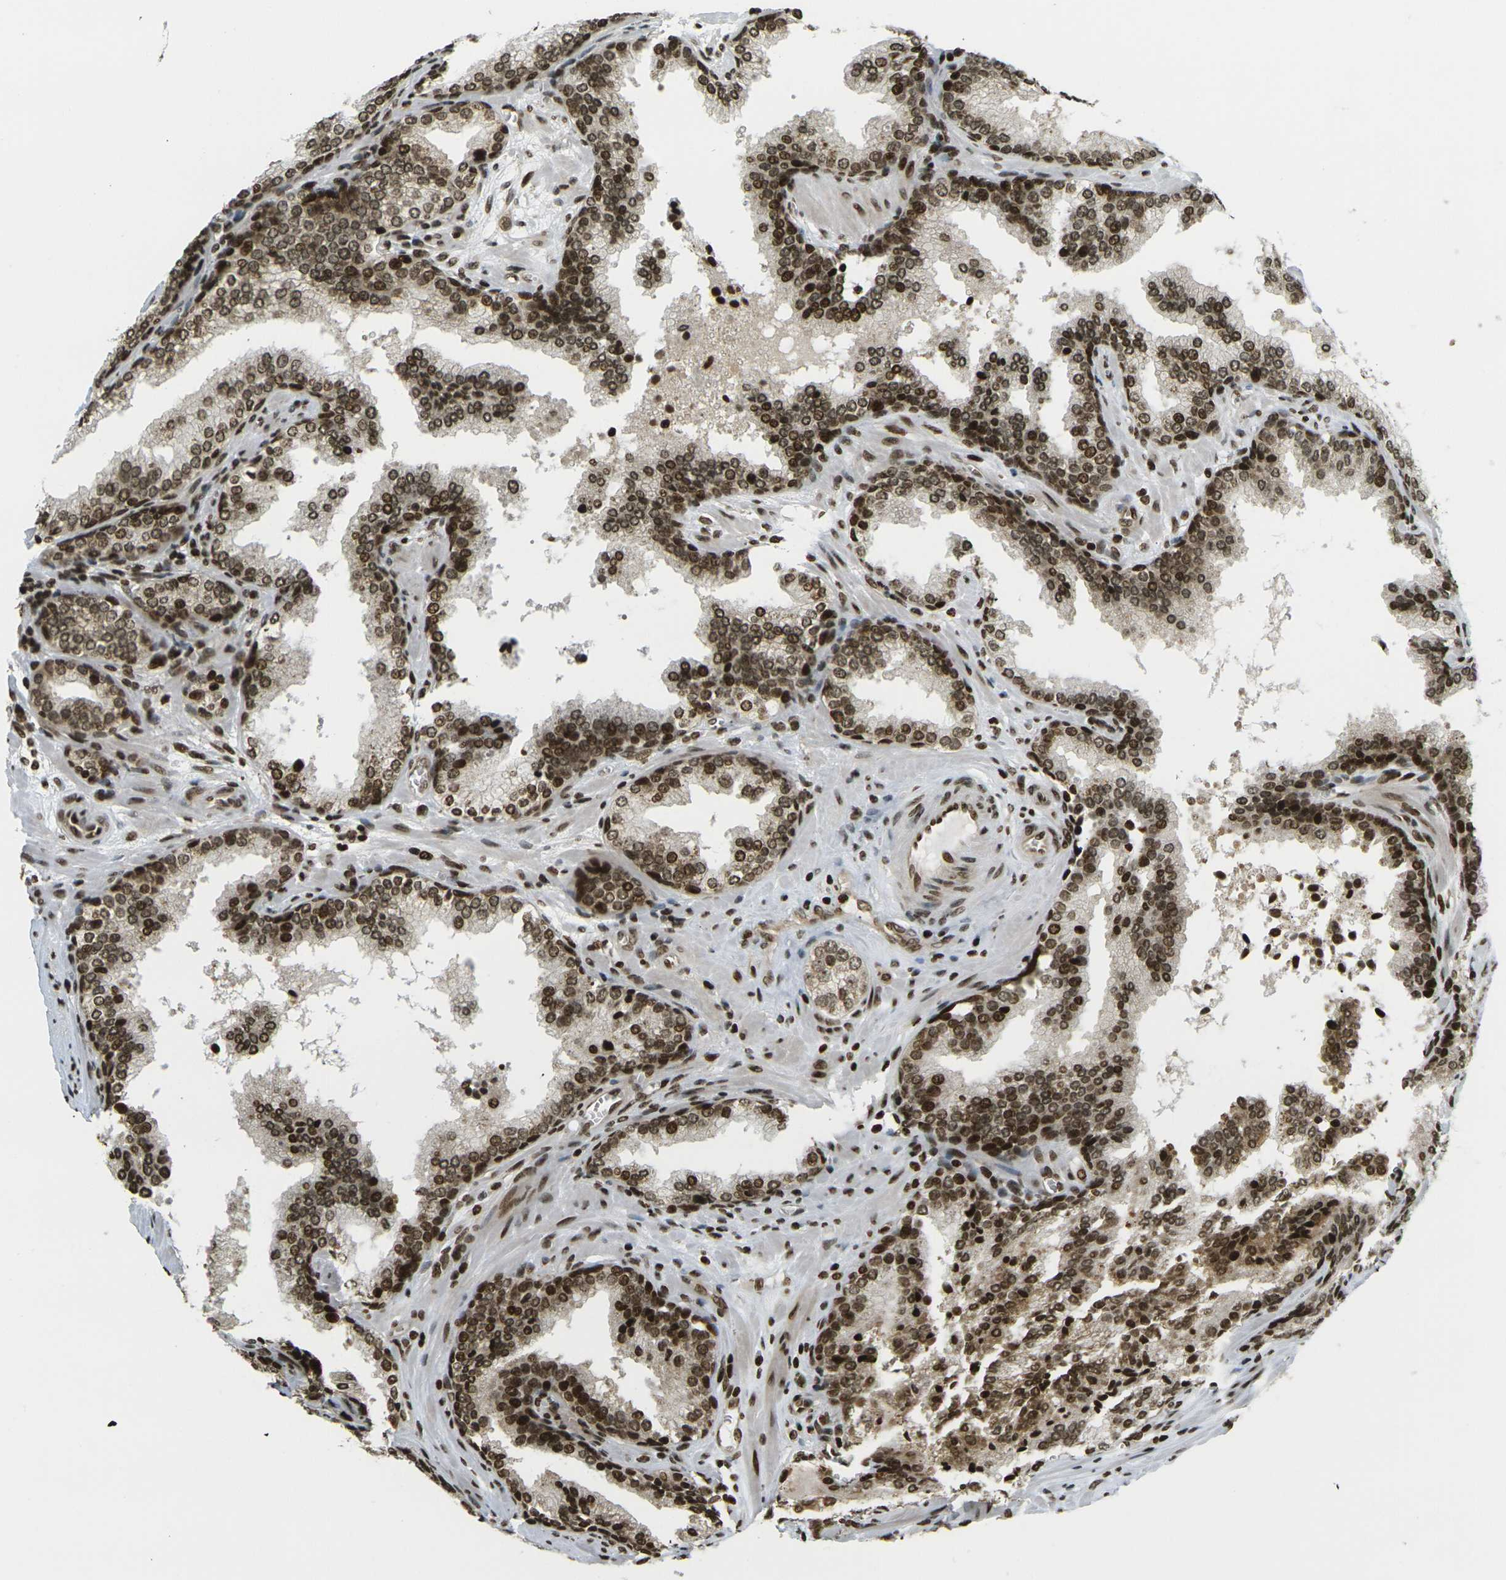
{"staining": {"intensity": "strong", "quantity": ">75%", "location": "cytoplasmic/membranous,nuclear"}, "tissue": "prostate cancer", "cell_type": "Tumor cells", "image_type": "cancer", "snomed": [{"axis": "morphology", "description": "Adenocarcinoma, Low grade"}, {"axis": "topography", "description": "Prostate"}], "caption": "Protein staining shows strong cytoplasmic/membranous and nuclear positivity in approximately >75% of tumor cells in prostate low-grade adenocarcinoma.", "gene": "RUVBL2", "patient": {"sex": "male", "age": 60}}